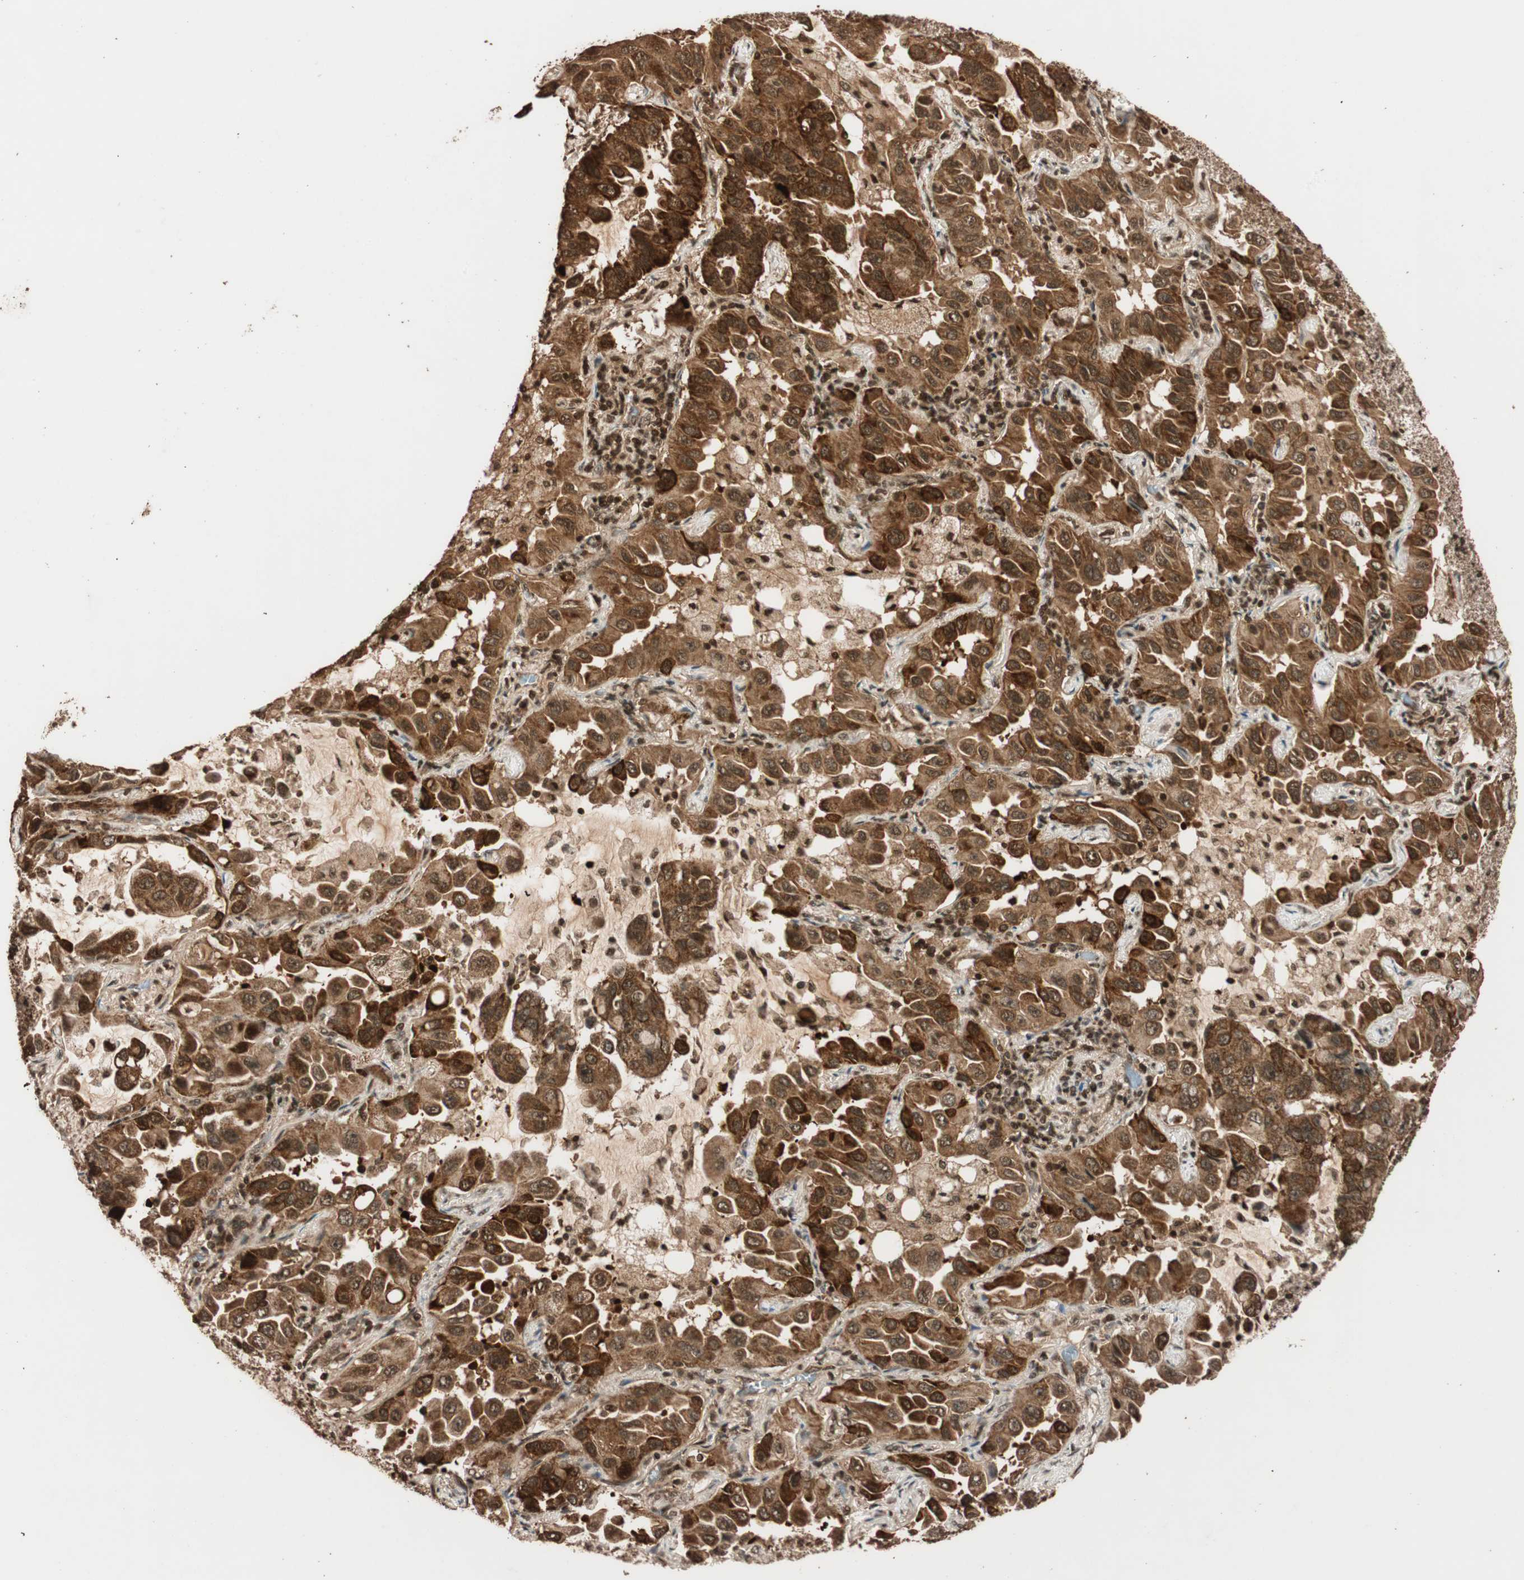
{"staining": {"intensity": "strong", "quantity": ">75%", "location": "cytoplasmic/membranous"}, "tissue": "lung cancer", "cell_type": "Tumor cells", "image_type": "cancer", "snomed": [{"axis": "morphology", "description": "Adenocarcinoma, NOS"}, {"axis": "topography", "description": "Lung"}], "caption": "Lung adenocarcinoma tissue displays strong cytoplasmic/membranous expression in about >75% of tumor cells (brown staining indicates protein expression, while blue staining denotes nuclei).", "gene": "ALKBH5", "patient": {"sex": "male", "age": 64}}